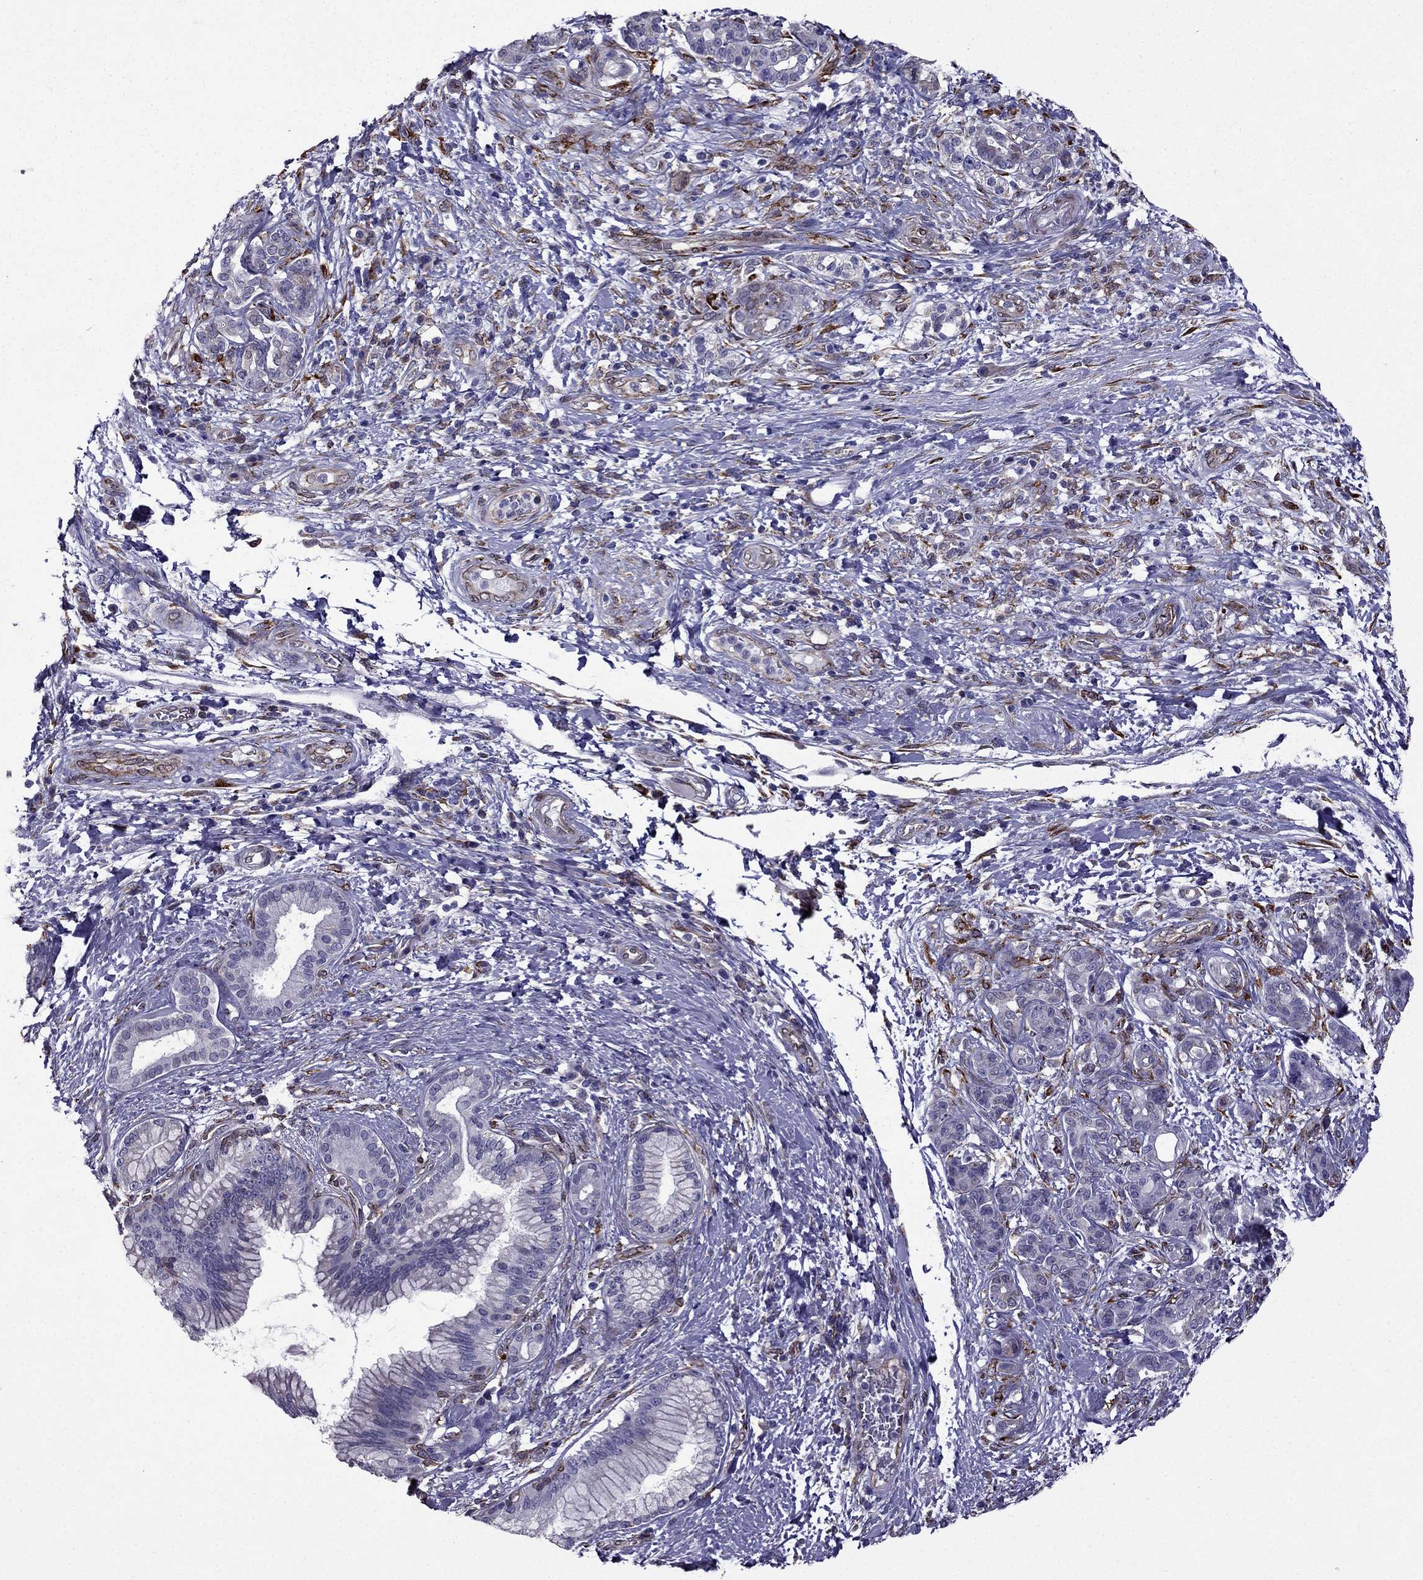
{"staining": {"intensity": "negative", "quantity": "none", "location": "none"}, "tissue": "pancreatic cancer", "cell_type": "Tumor cells", "image_type": "cancer", "snomed": [{"axis": "morphology", "description": "Adenocarcinoma, NOS"}, {"axis": "topography", "description": "Pancreas"}], "caption": "This is an immunohistochemistry micrograph of pancreatic cancer. There is no expression in tumor cells.", "gene": "IKBIP", "patient": {"sex": "female", "age": 73}}